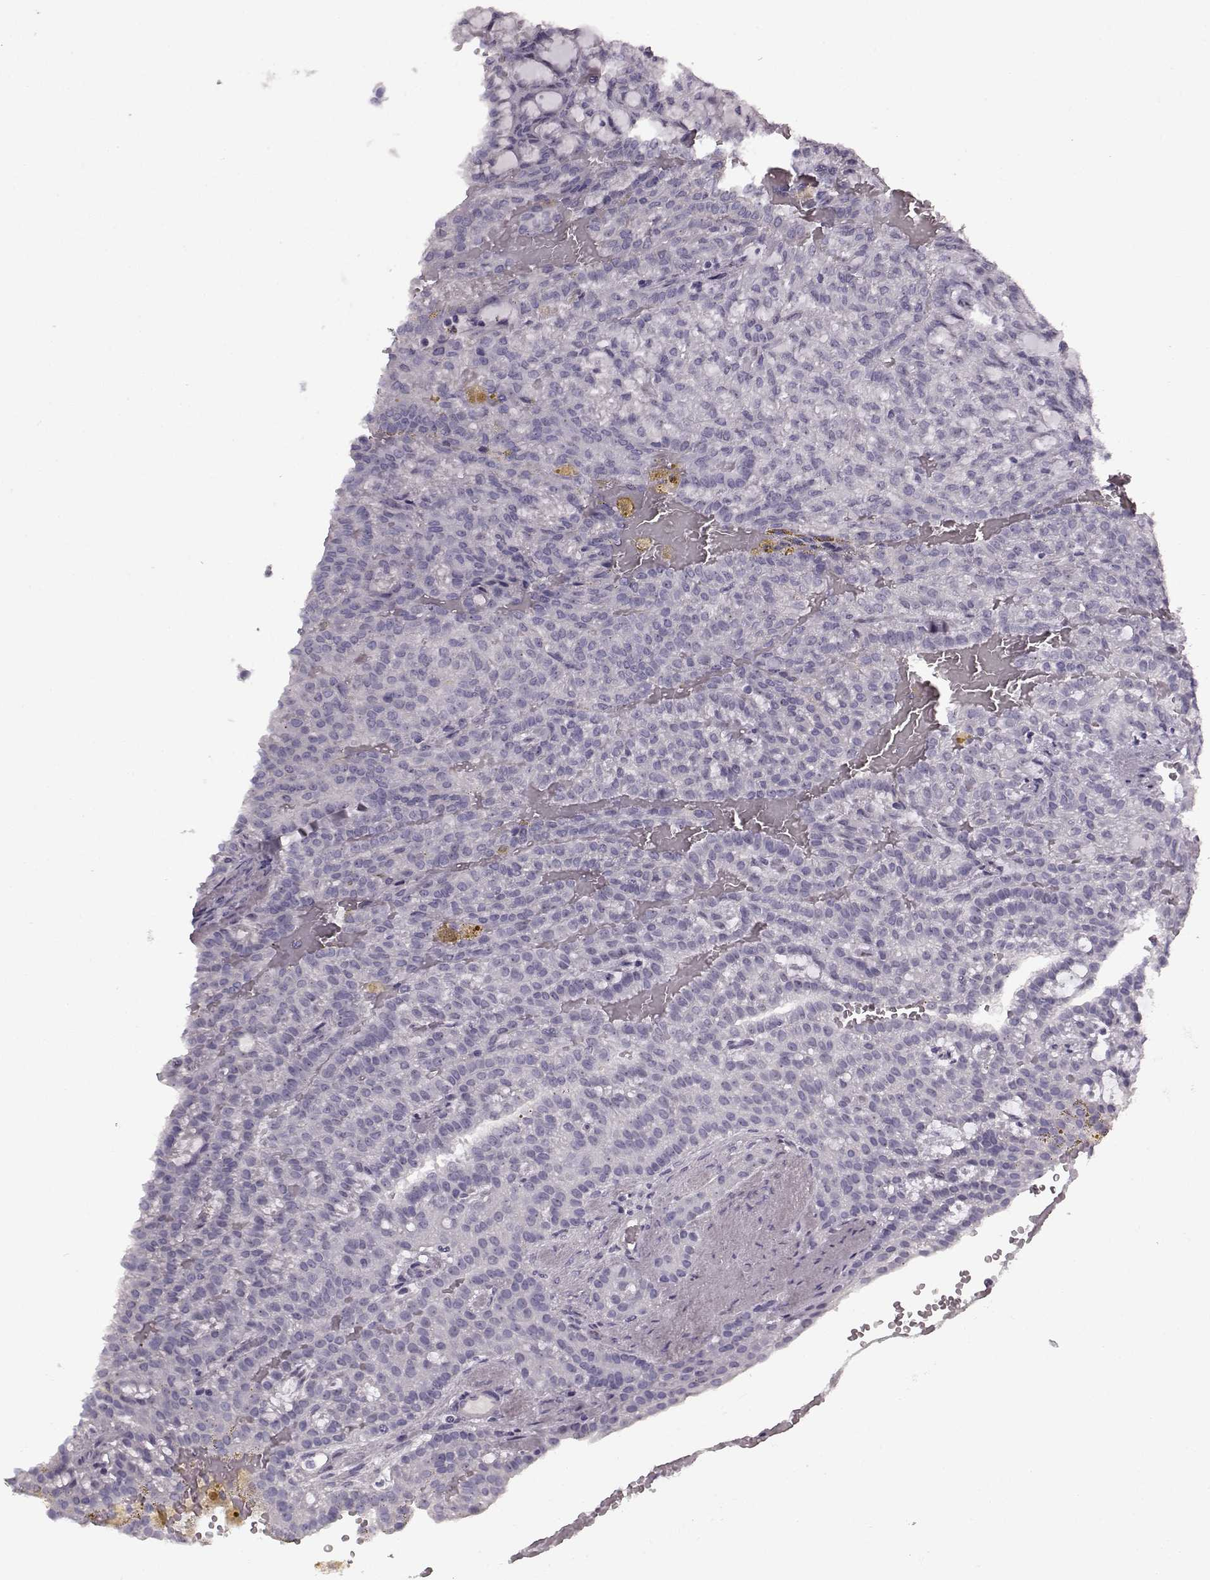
{"staining": {"intensity": "negative", "quantity": "none", "location": "none"}, "tissue": "renal cancer", "cell_type": "Tumor cells", "image_type": "cancer", "snomed": [{"axis": "morphology", "description": "Adenocarcinoma, NOS"}, {"axis": "topography", "description": "Kidney"}], "caption": "Immunohistochemical staining of adenocarcinoma (renal) shows no significant expression in tumor cells. (Immunohistochemistry (ihc), brightfield microscopy, high magnification).", "gene": "PRPH2", "patient": {"sex": "male", "age": 63}}